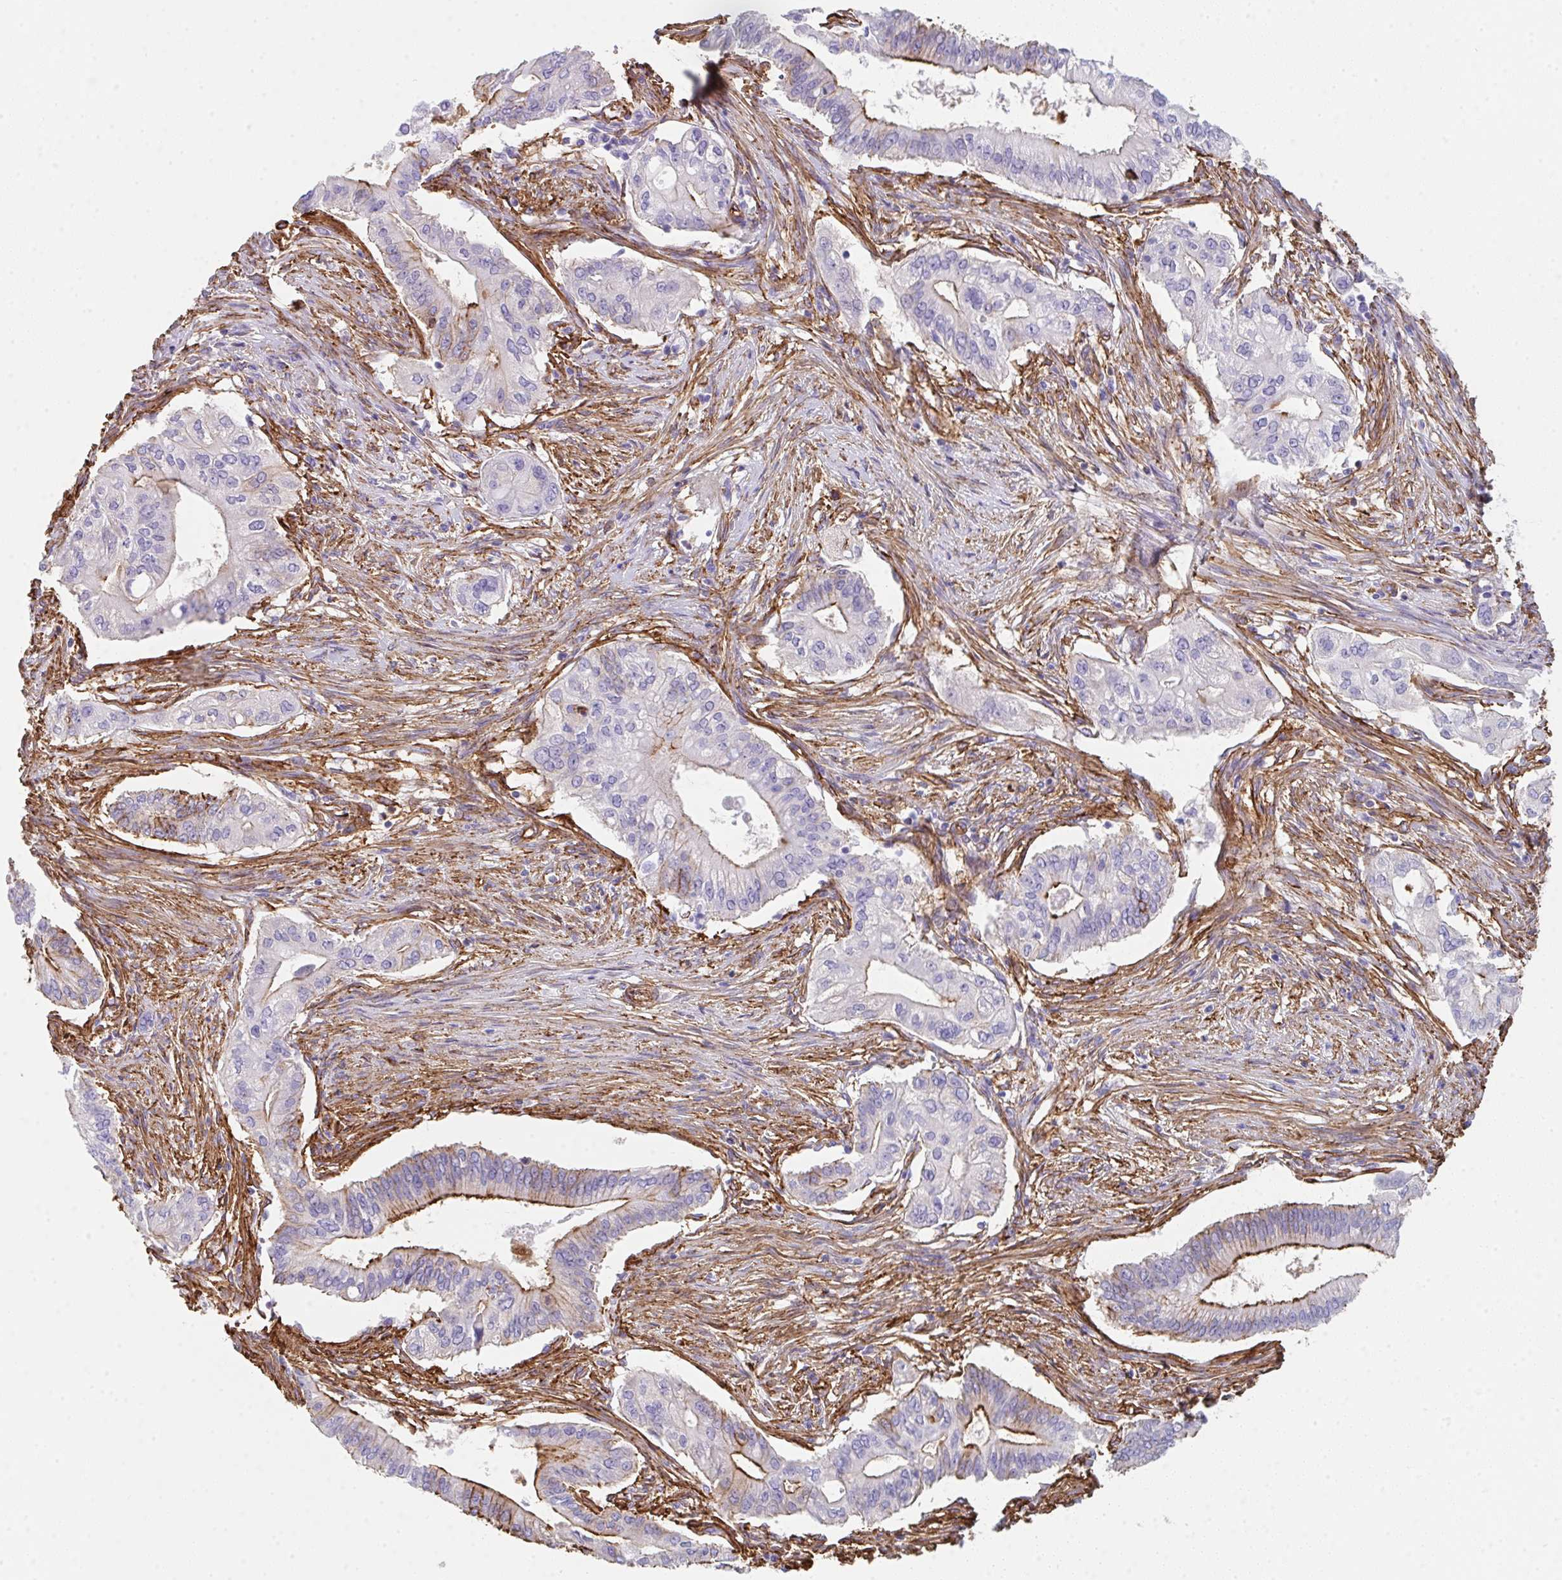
{"staining": {"intensity": "moderate", "quantity": "<25%", "location": "cytoplasmic/membranous"}, "tissue": "pancreatic cancer", "cell_type": "Tumor cells", "image_type": "cancer", "snomed": [{"axis": "morphology", "description": "Adenocarcinoma, NOS"}, {"axis": "topography", "description": "Pancreas"}], "caption": "Immunohistochemical staining of pancreatic adenocarcinoma reveals moderate cytoplasmic/membranous protein expression in approximately <25% of tumor cells.", "gene": "DBN1", "patient": {"sex": "female", "age": 68}}